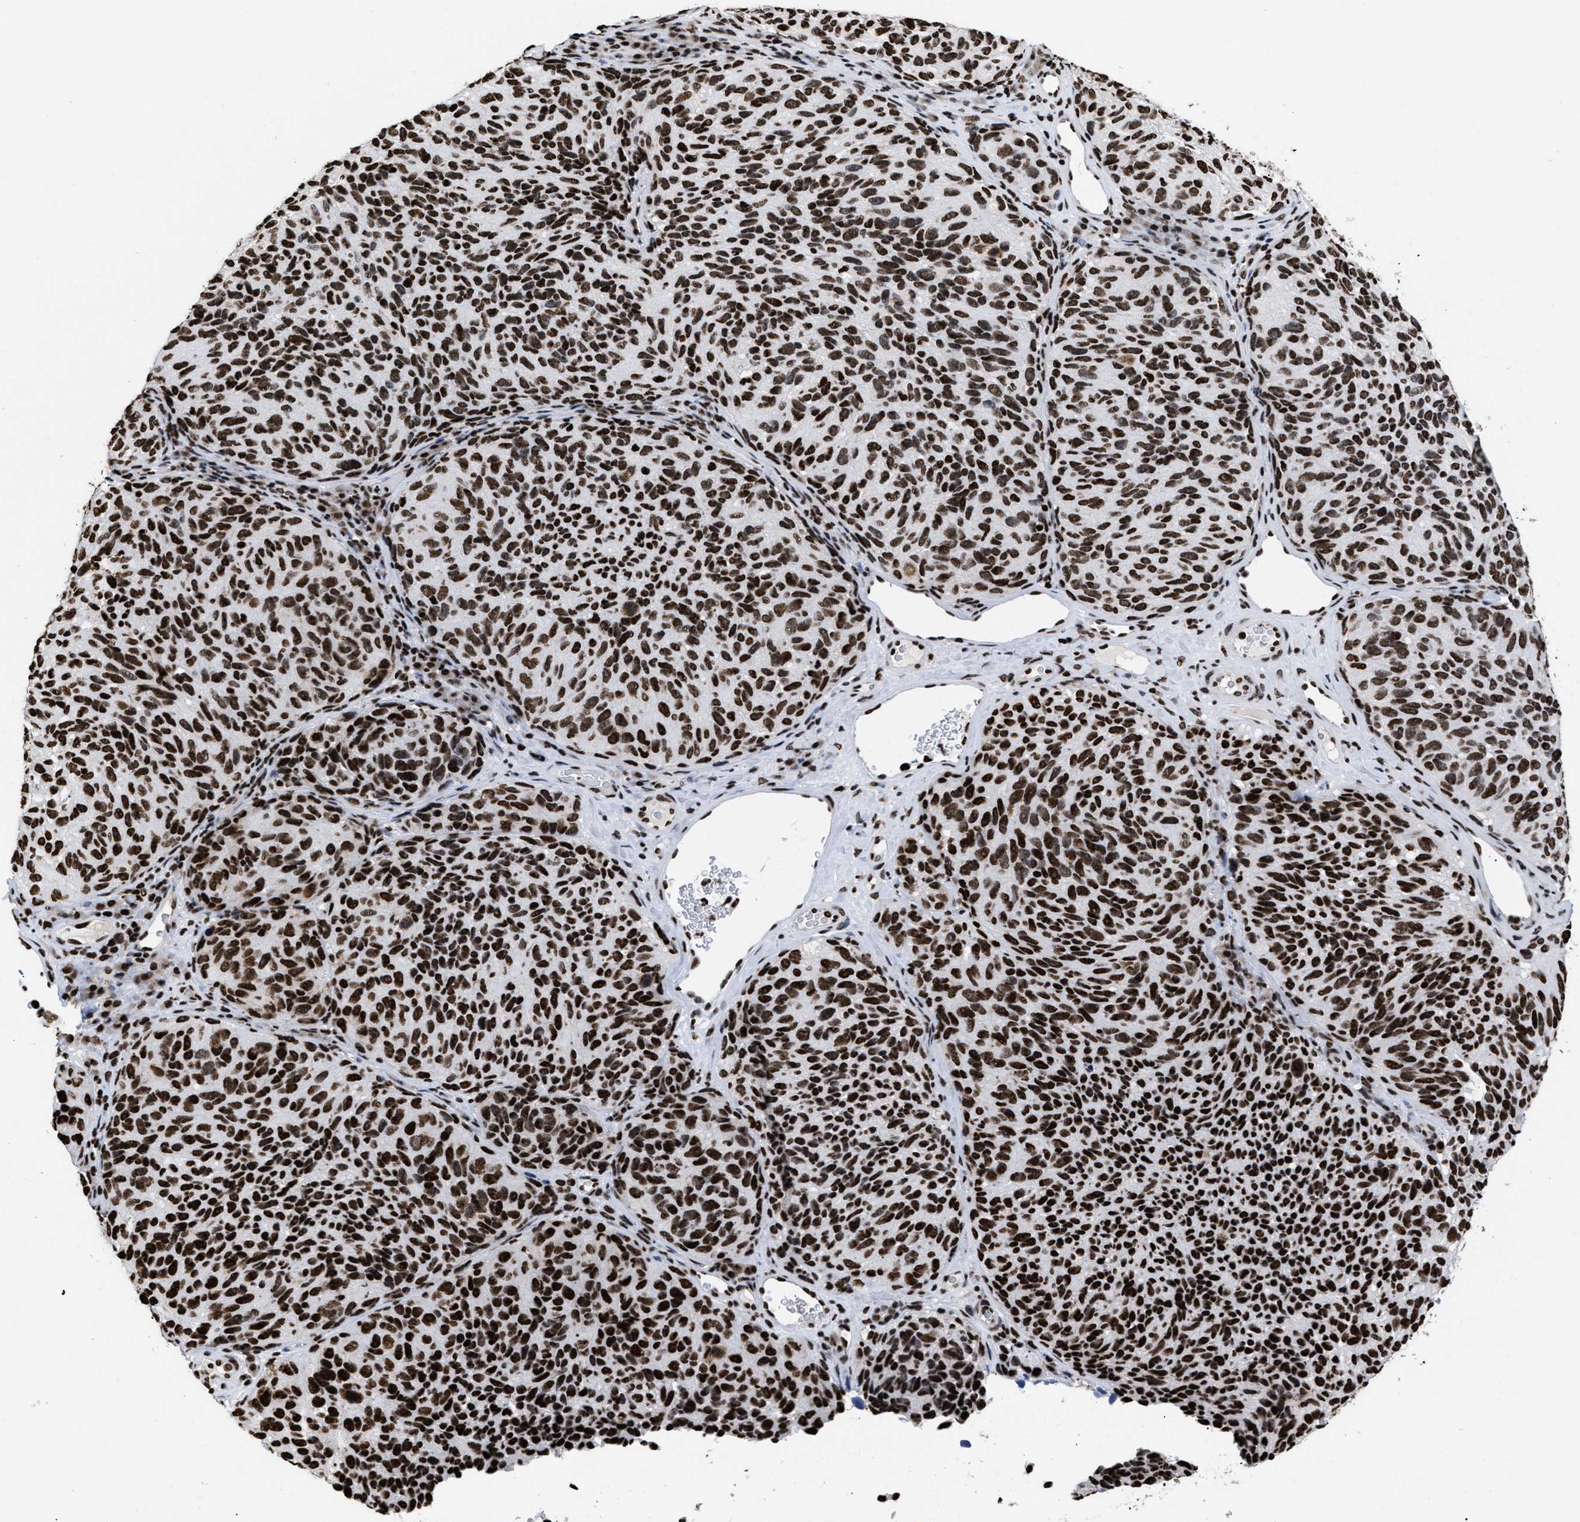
{"staining": {"intensity": "strong", "quantity": ">75%", "location": "nuclear"}, "tissue": "melanoma", "cell_type": "Tumor cells", "image_type": "cancer", "snomed": [{"axis": "morphology", "description": "Malignant melanoma, NOS"}, {"axis": "topography", "description": "Skin"}], "caption": "Immunohistochemical staining of malignant melanoma reveals high levels of strong nuclear expression in approximately >75% of tumor cells.", "gene": "CALHM3", "patient": {"sex": "female", "age": 73}}